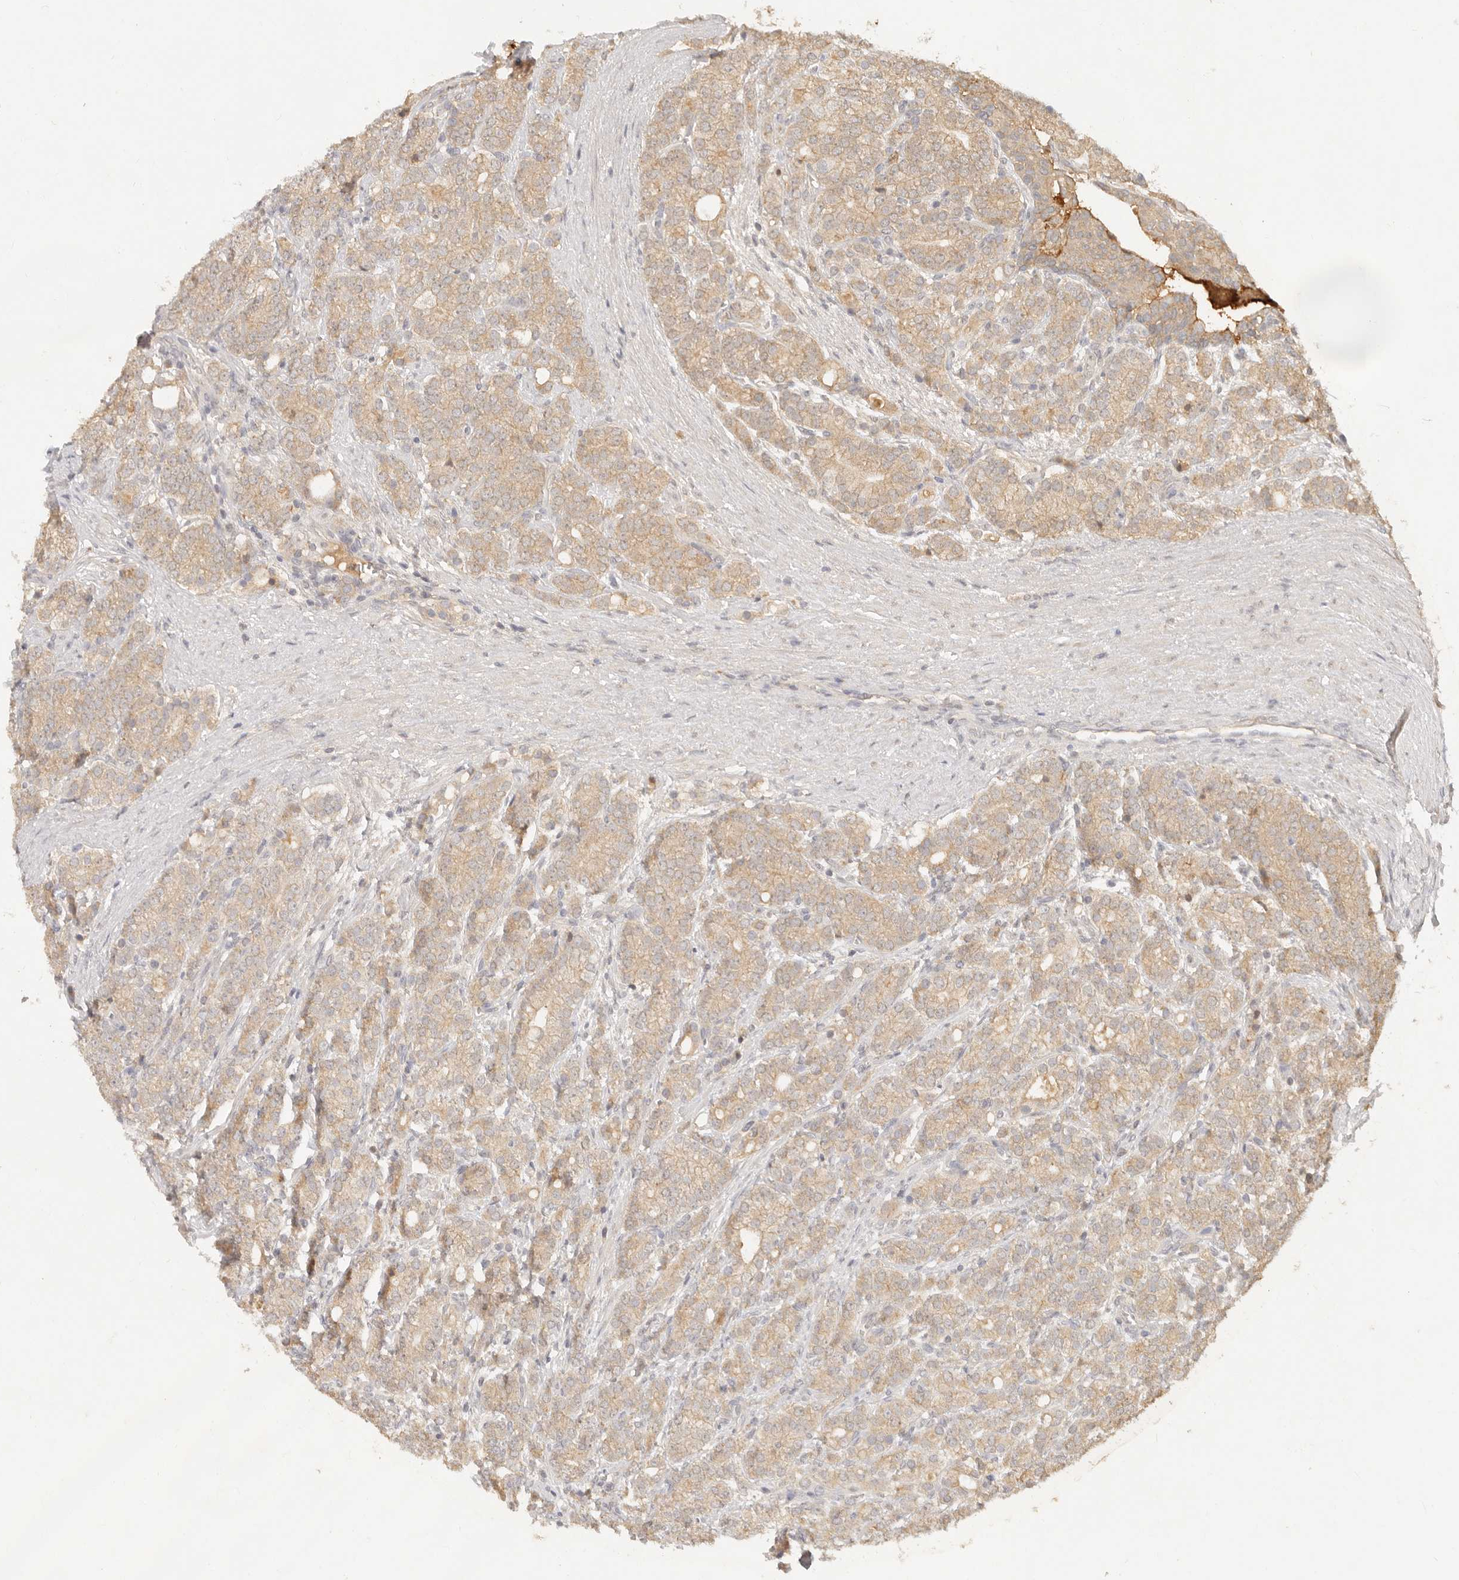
{"staining": {"intensity": "weak", "quantity": ">75%", "location": "cytoplasmic/membranous"}, "tissue": "prostate cancer", "cell_type": "Tumor cells", "image_type": "cancer", "snomed": [{"axis": "morphology", "description": "Adenocarcinoma, High grade"}, {"axis": "topography", "description": "Prostate"}], "caption": "Prostate cancer (high-grade adenocarcinoma) was stained to show a protein in brown. There is low levels of weak cytoplasmic/membranous expression in about >75% of tumor cells.", "gene": "FREM2", "patient": {"sex": "male", "age": 57}}